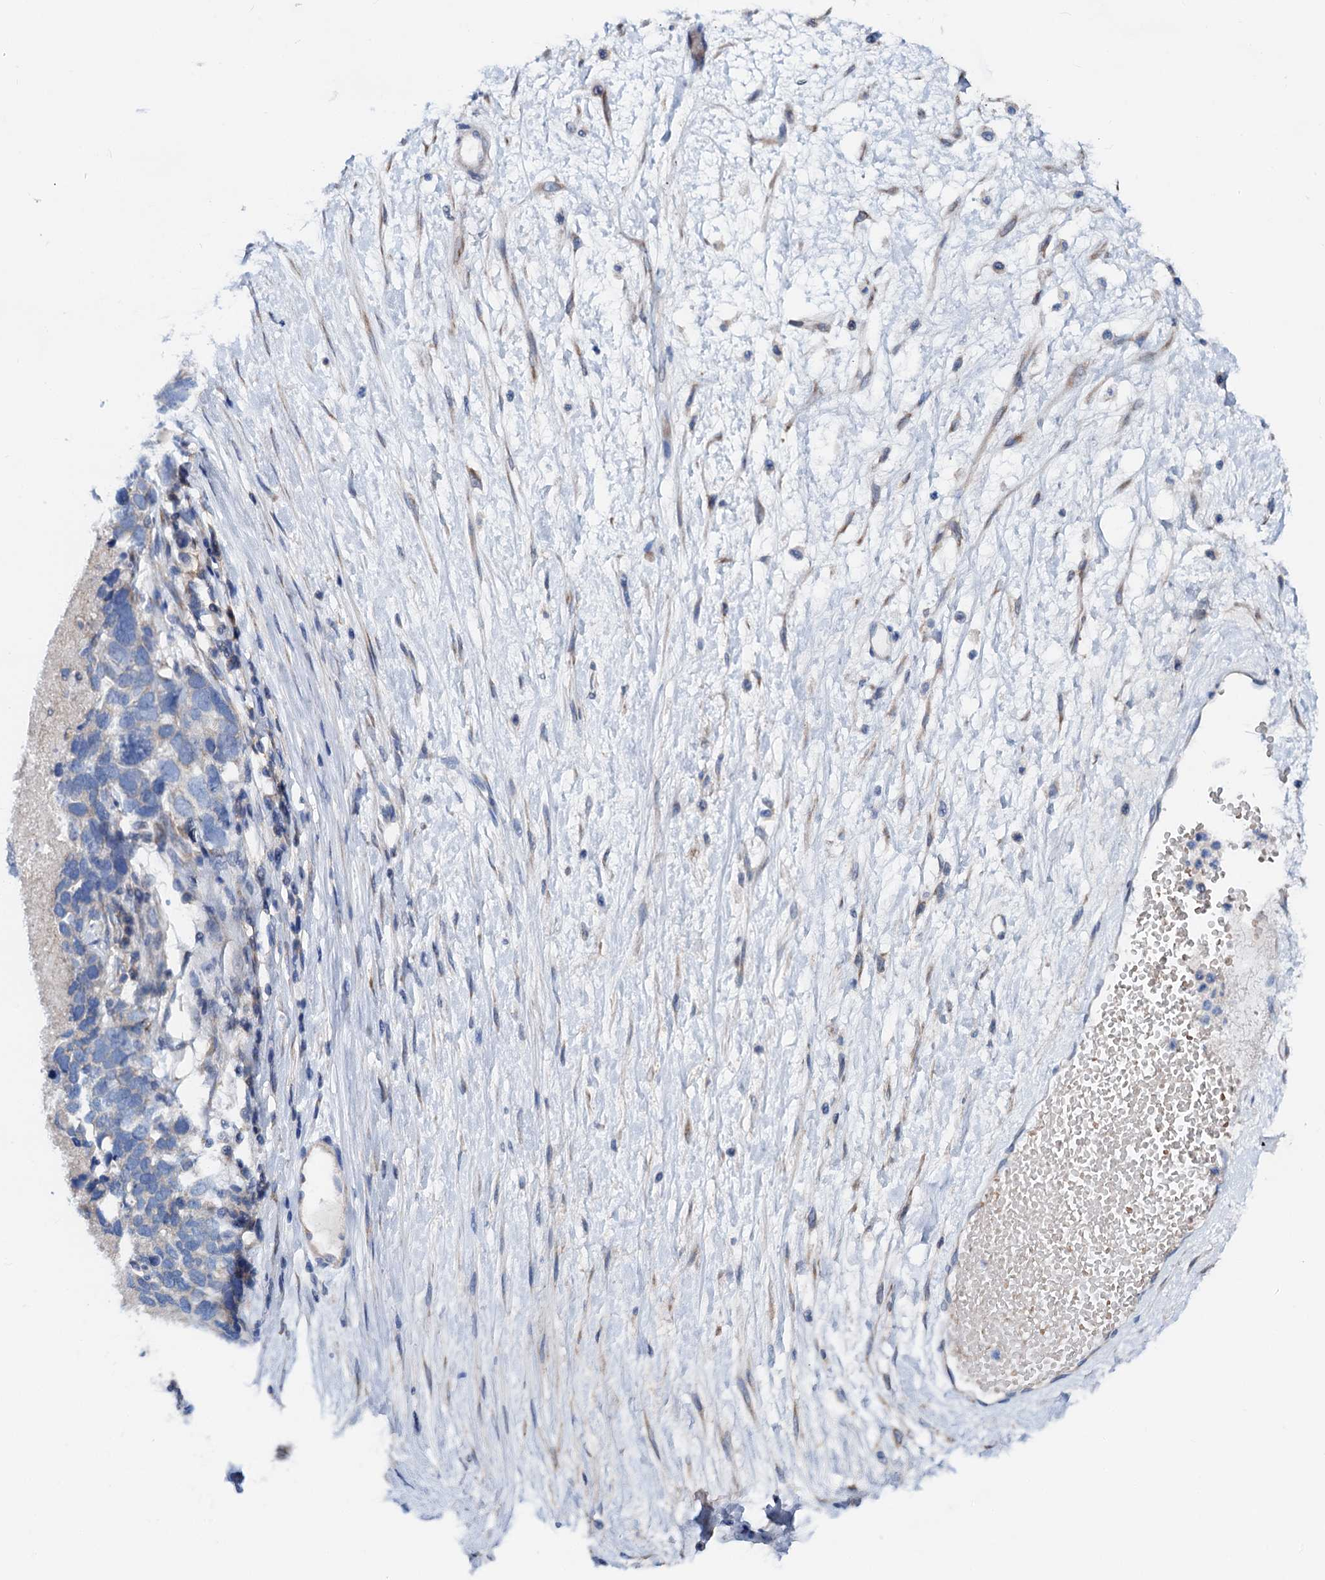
{"staining": {"intensity": "negative", "quantity": "none", "location": "none"}, "tissue": "ovarian cancer", "cell_type": "Tumor cells", "image_type": "cancer", "snomed": [{"axis": "morphology", "description": "Cystadenocarcinoma, serous, NOS"}, {"axis": "topography", "description": "Ovary"}], "caption": "Image shows no protein staining in tumor cells of ovarian cancer tissue. The staining is performed using DAB (3,3'-diaminobenzidine) brown chromogen with nuclei counter-stained in using hematoxylin.", "gene": "GCOM1", "patient": {"sex": "female", "age": 54}}